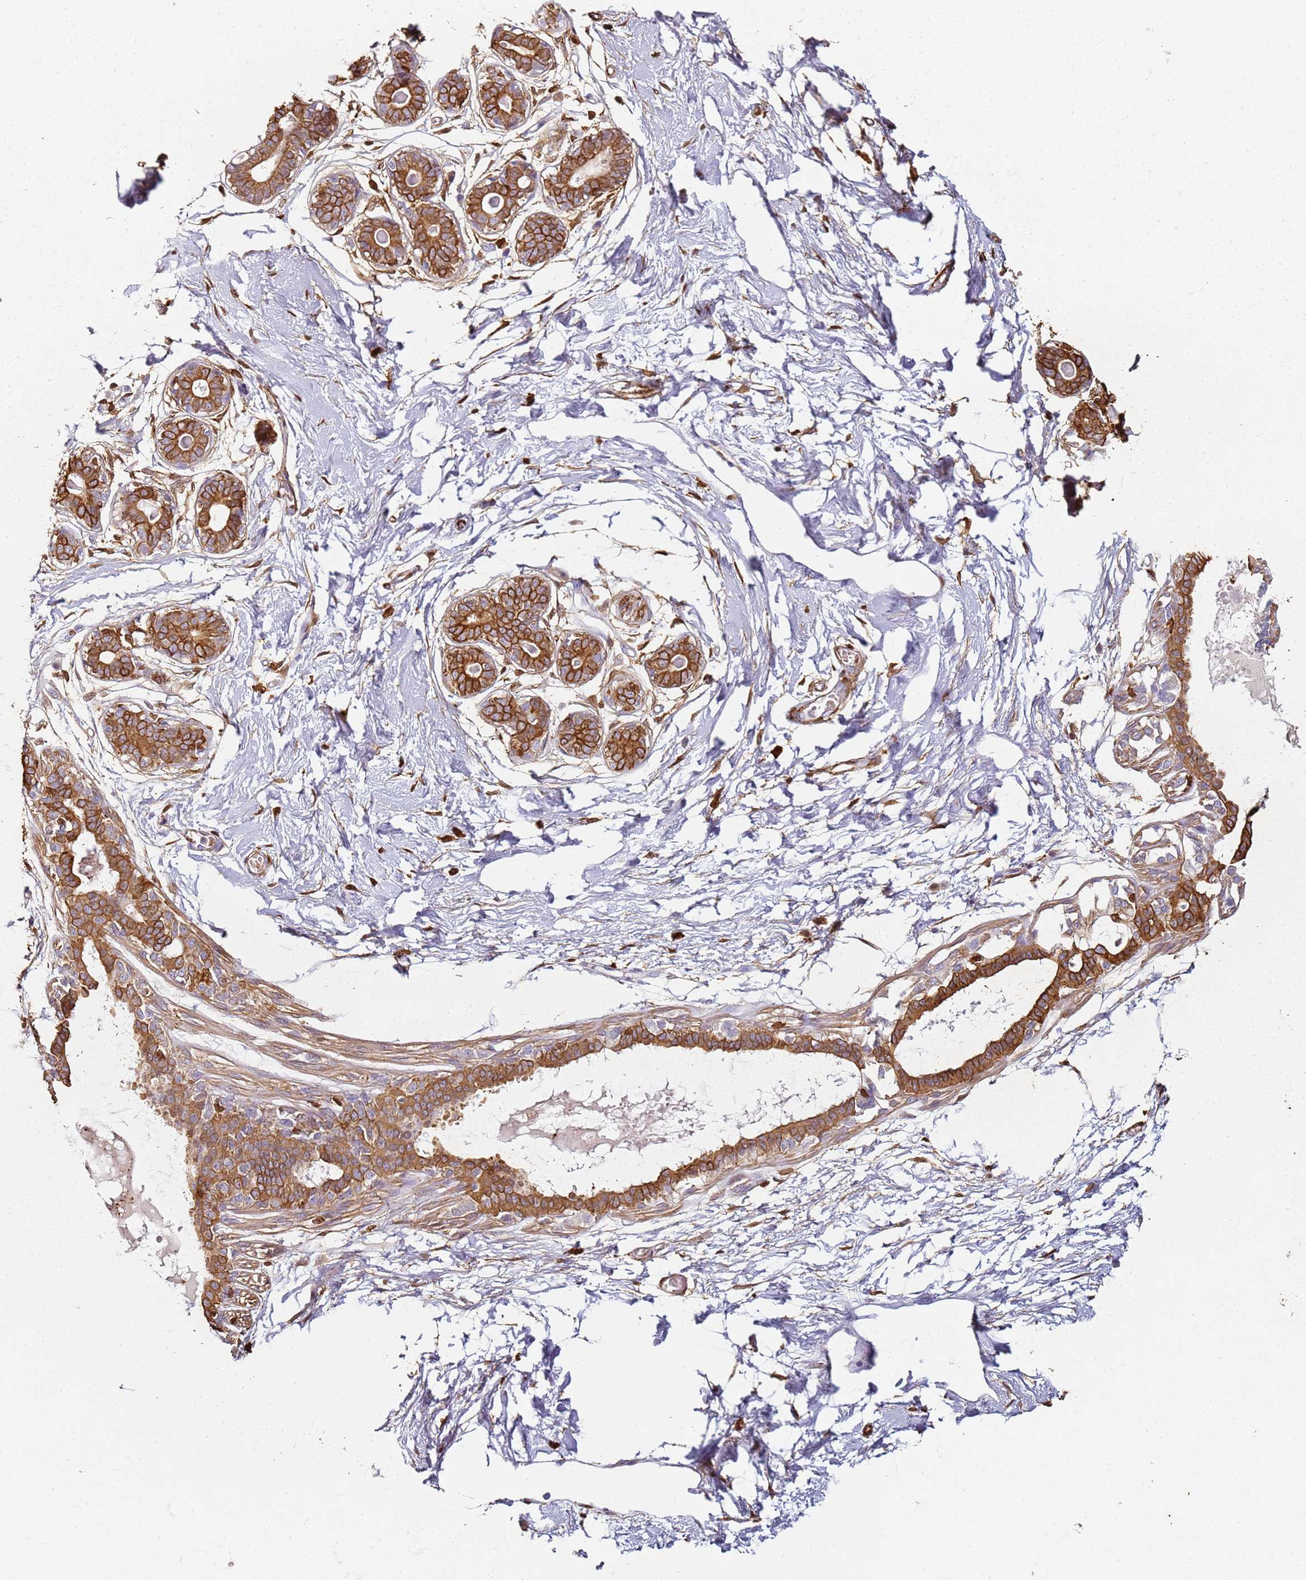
{"staining": {"intensity": "negative", "quantity": "none", "location": "none"}, "tissue": "breast", "cell_type": "Adipocytes", "image_type": "normal", "snomed": [{"axis": "morphology", "description": "Normal tissue, NOS"}, {"axis": "topography", "description": "Breast"}], "caption": "Immunohistochemistry photomicrograph of benign human breast stained for a protein (brown), which displays no staining in adipocytes.", "gene": "S100A4", "patient": {"sex": "female", "age": 45}}